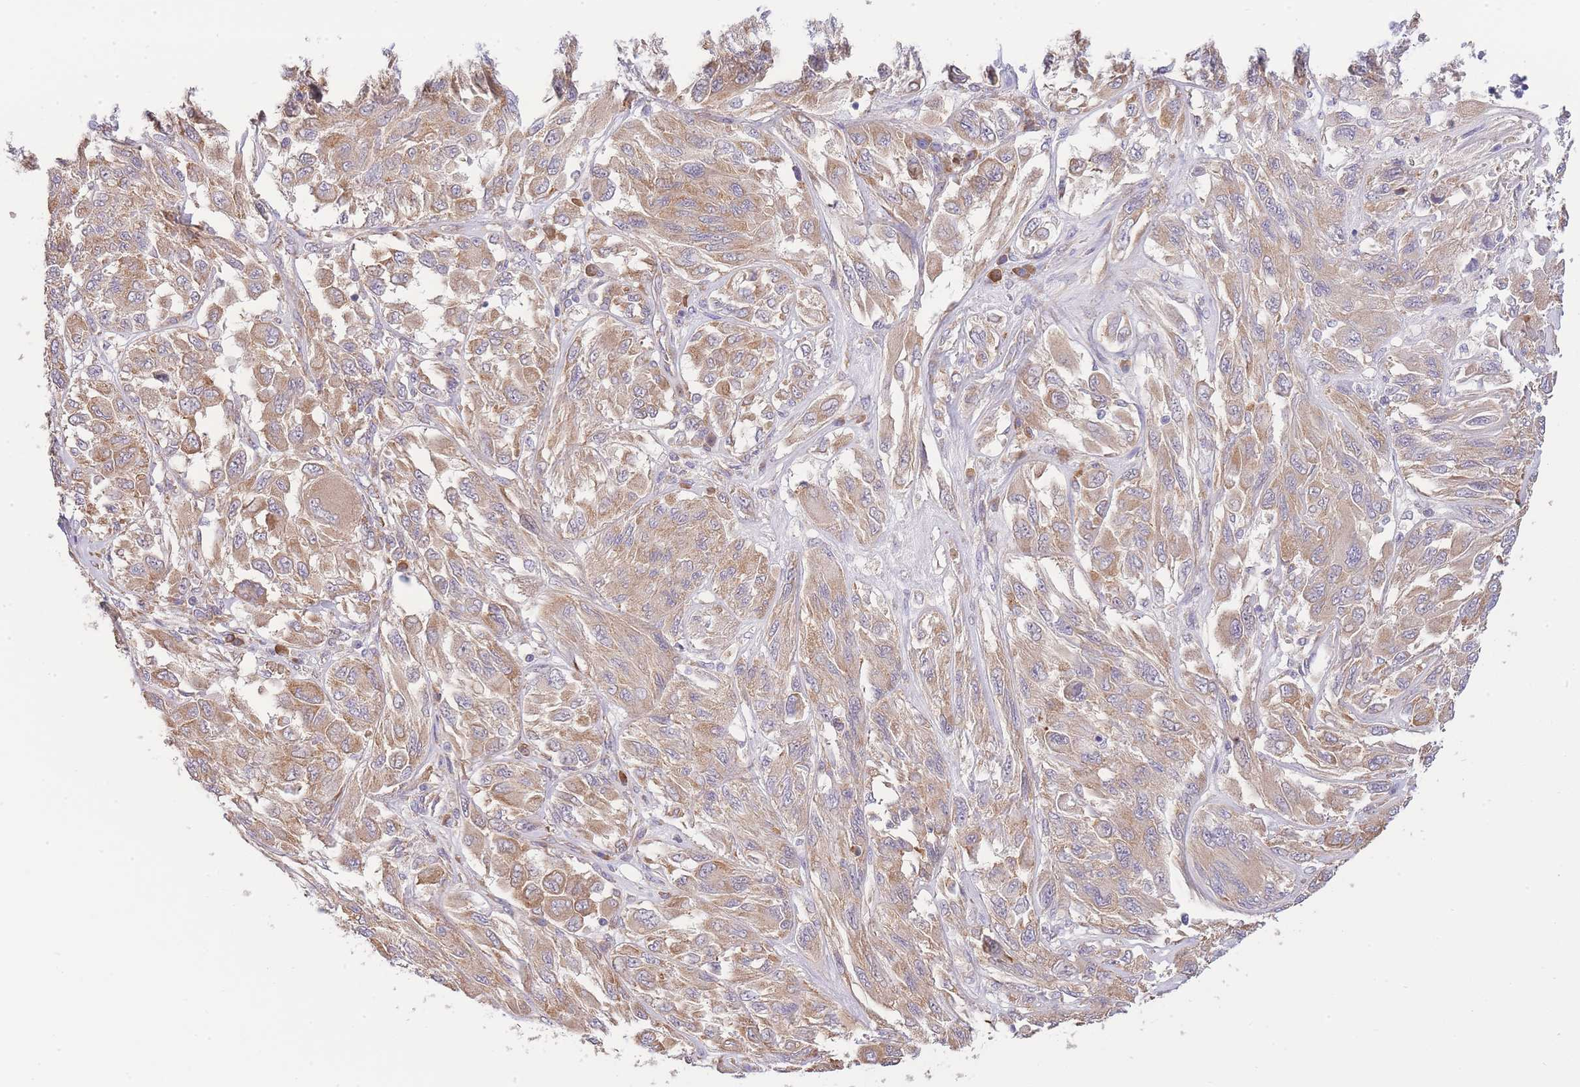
{"staining": {"intensity": "moderate", "quantity": ">75%", "location": "cytoplasmic/membranous"}, "tissue": "melanoma", "cell_type": "Tumor cells", "image_type": "cancer", "snomed": [{"axis": "morphology", "description": "Malignant melanoma, NOS"}, {"axis": "topography", "description": "Skin"}], "caption": "An image of human malignant melanoma stained for a protein shows moderate cytoplasmic/membranous brown staining in tumor cells. The staining is performed using DAB (3,3'-diaminobenzidine) brown chromogen to label protein expression. The nuclei are counter-stained blue using hematoxylin.", "gene": "BEX1", "patient": {"sex": "female", "age": 91}}